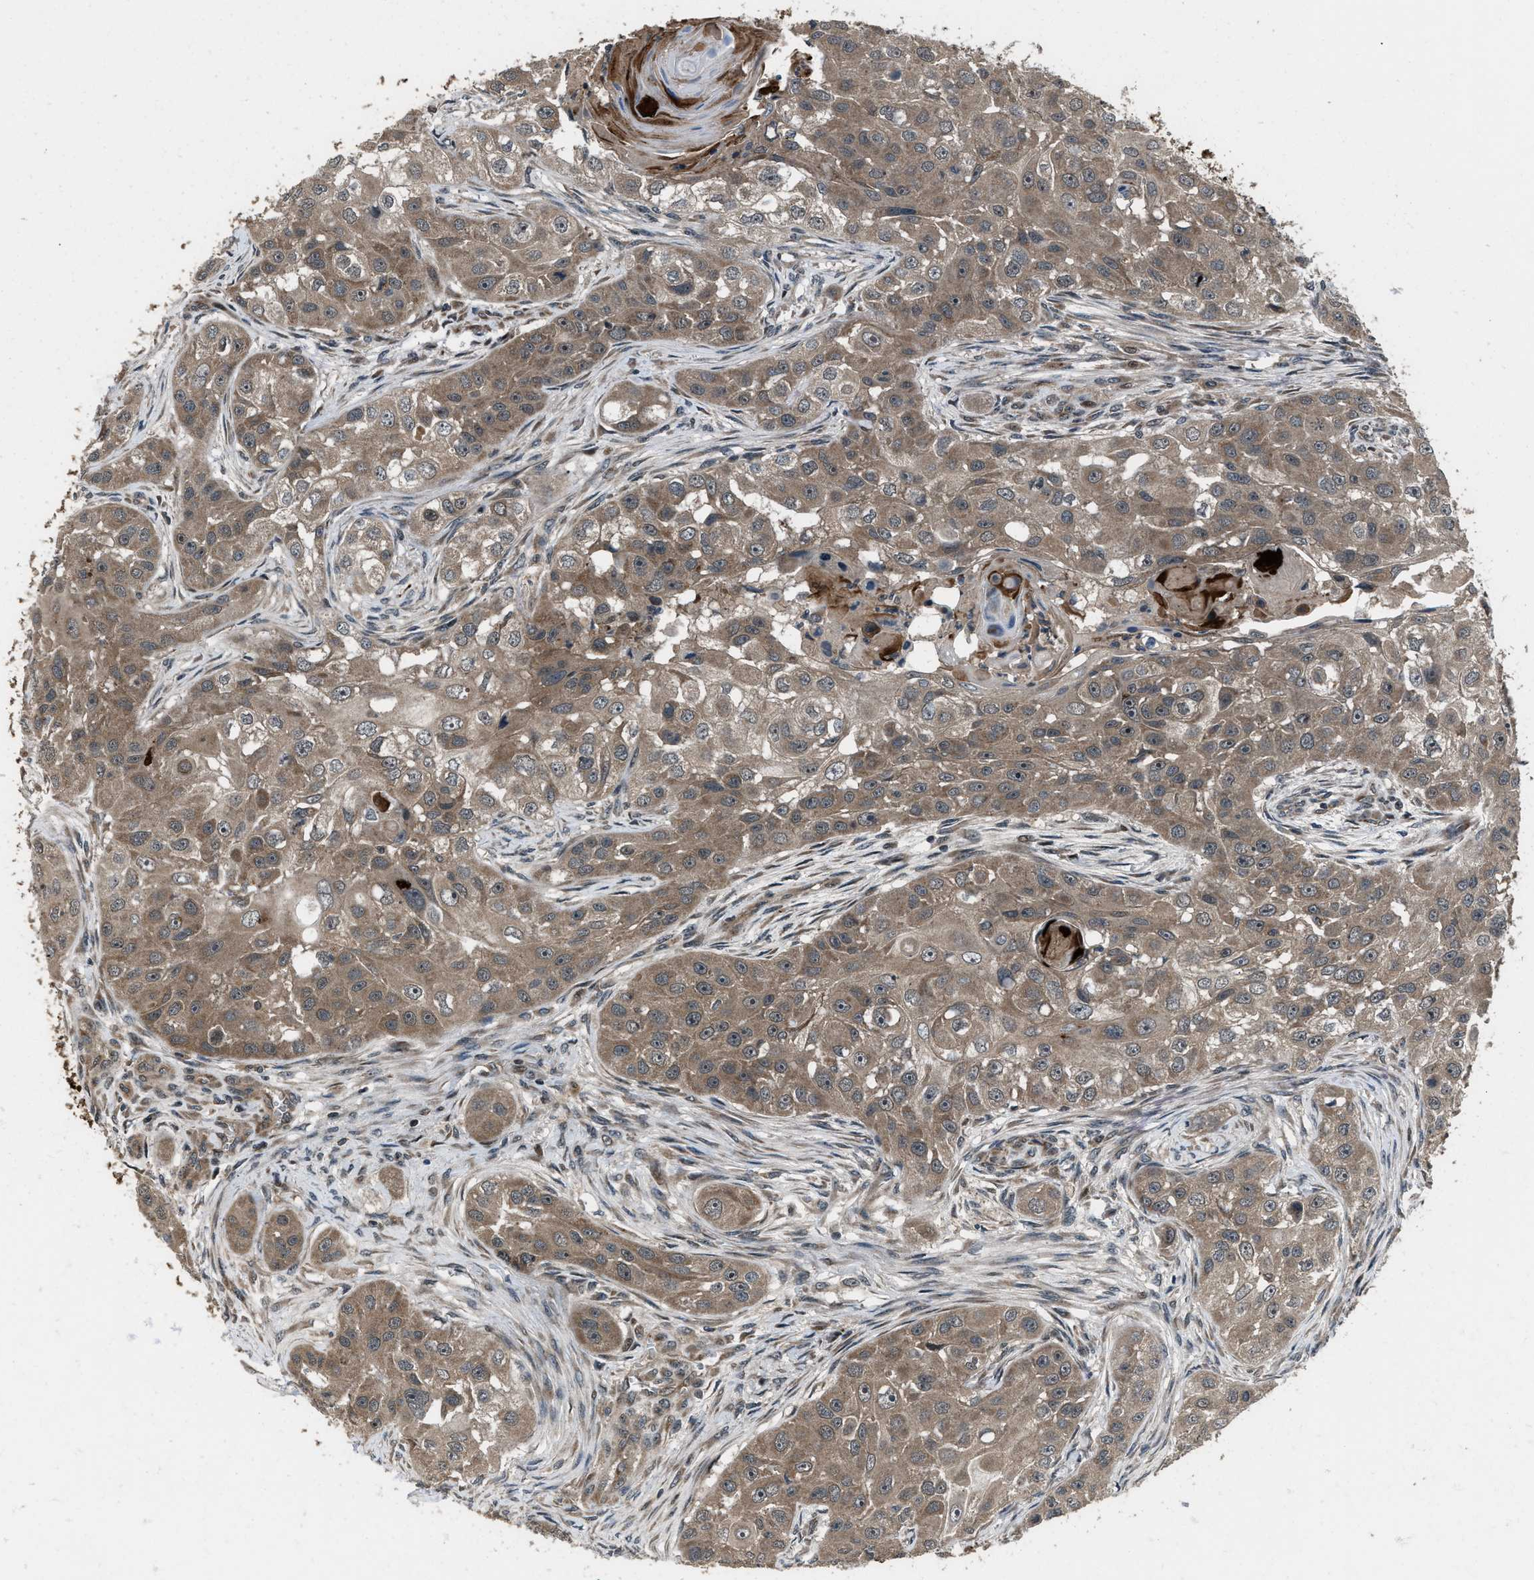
{"staining": {"intensity": "moderate", "quantity": ">75%", "location": "cytoplasmic/membranous"}, "tissue": "head and neck cancer", "cell_type": "Tumor cells", "image_type": "cancer", "snomed": [{"axis": "morphology", "description": "Normal tissue, NOS"}, {"axis": "morphology", "description": "Squamous cell carcinoma, NOS"}, {"axis": "topography", "description": "Skeletal muscle"}, {"axis": "topography", "description": "Head-Neck"}], "caption": "DAB immunohistochemical staining of human head and neck cancer exhibits moderate cytoplasmic/membranous protein expression in about >75% of tumor cells.", "gene": "IRAK4", "patient": {"sex": "male", "age": 51}}